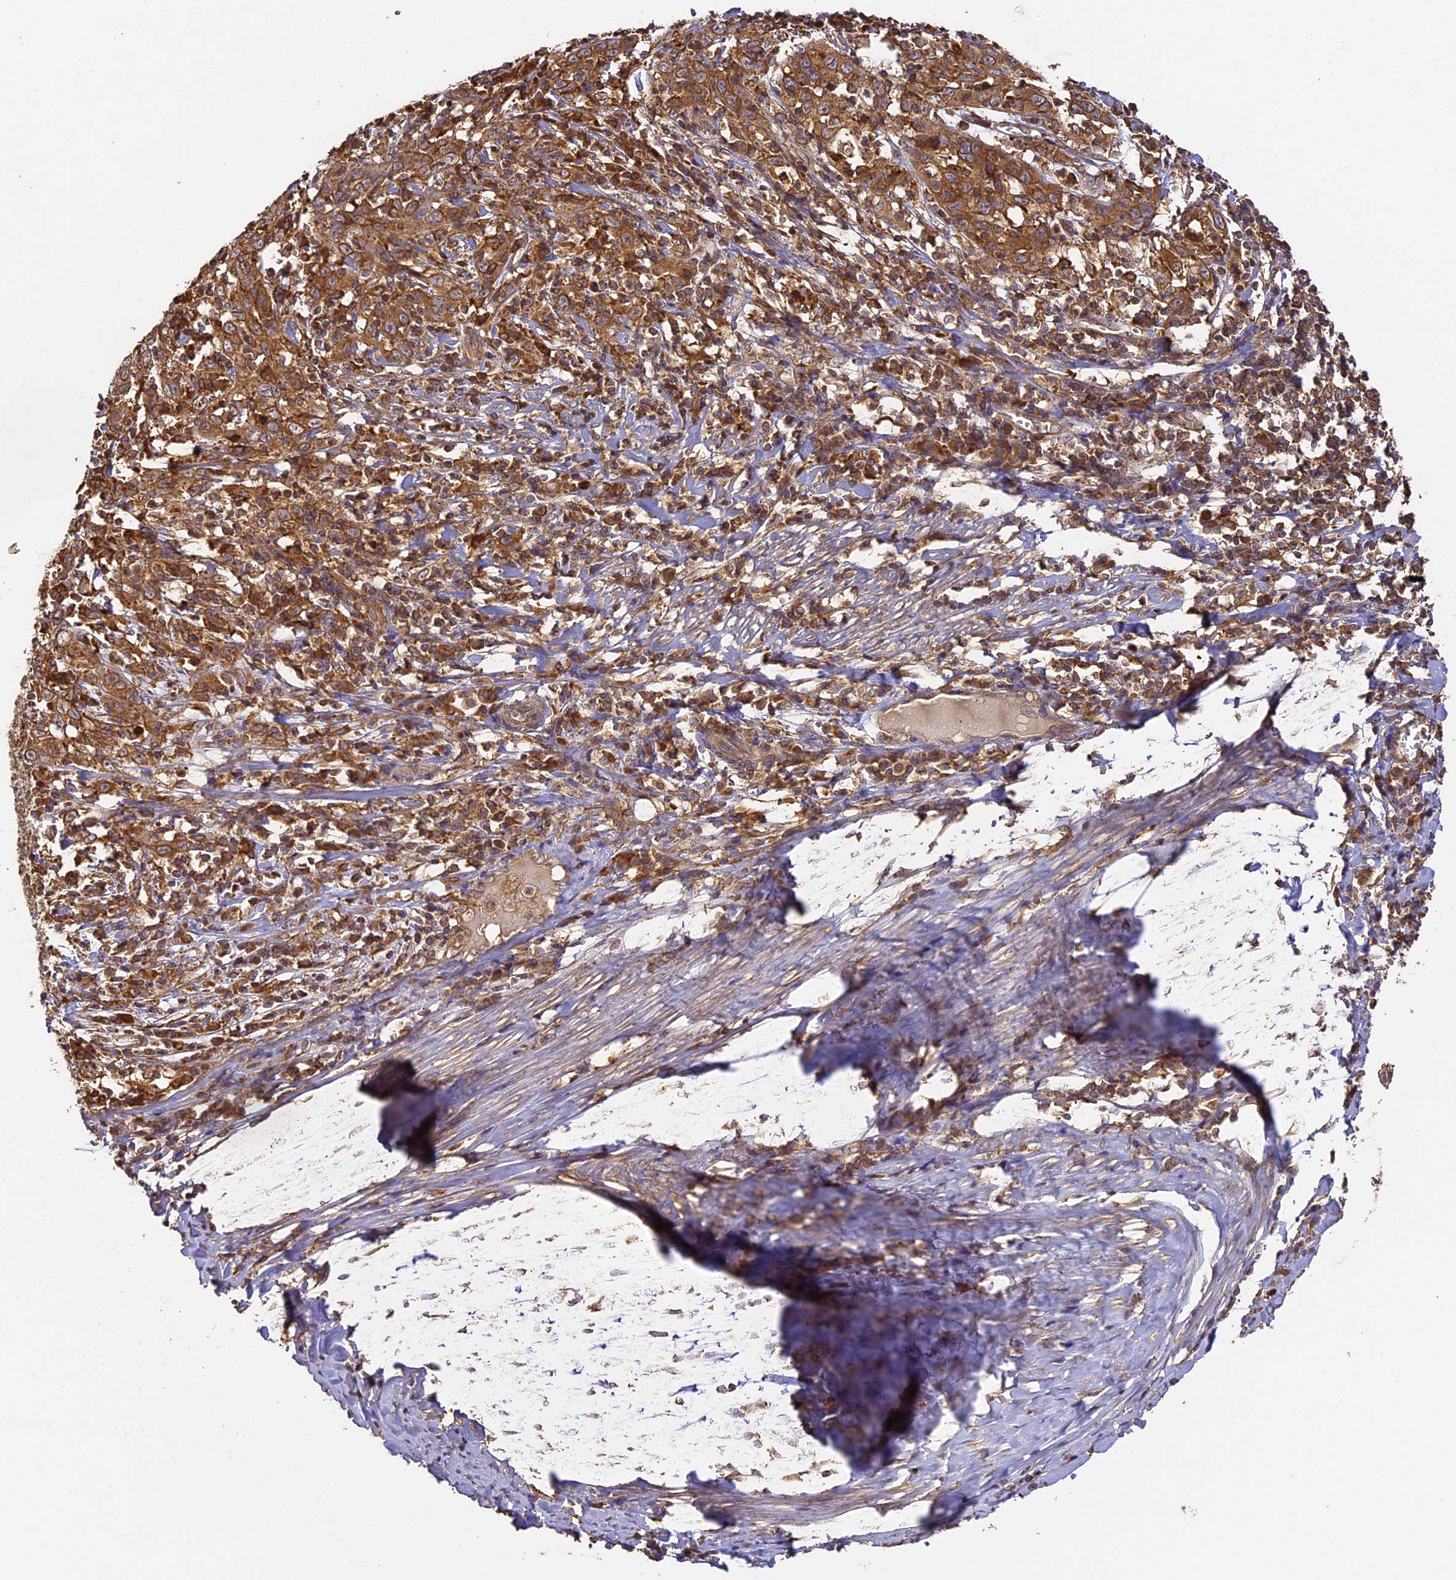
{"staining": {"intensity": "moderate", "quantity": ">75%", "location": "cytoplasmic/membranous"}, "tissue": "cervical cancer", "cell_type": "Tumor cells", "image_type": "cancer", "snomed": [{"axis": "morphology", "description": "Squamous cell carcinoma, NOS"}, {"axis": "topography", "description": "Cervix"}], "caption": "Immunohistochemical staining of cervical cancer reveals medium levels of moderate cytoplasmic/membranous protein positivity in approximately >75% of tumor cells. The protein is shown in brown color, while the nuclei are stained blue.", "gene": "BRAP", "patient": {"sex": "female", "age": 46}}